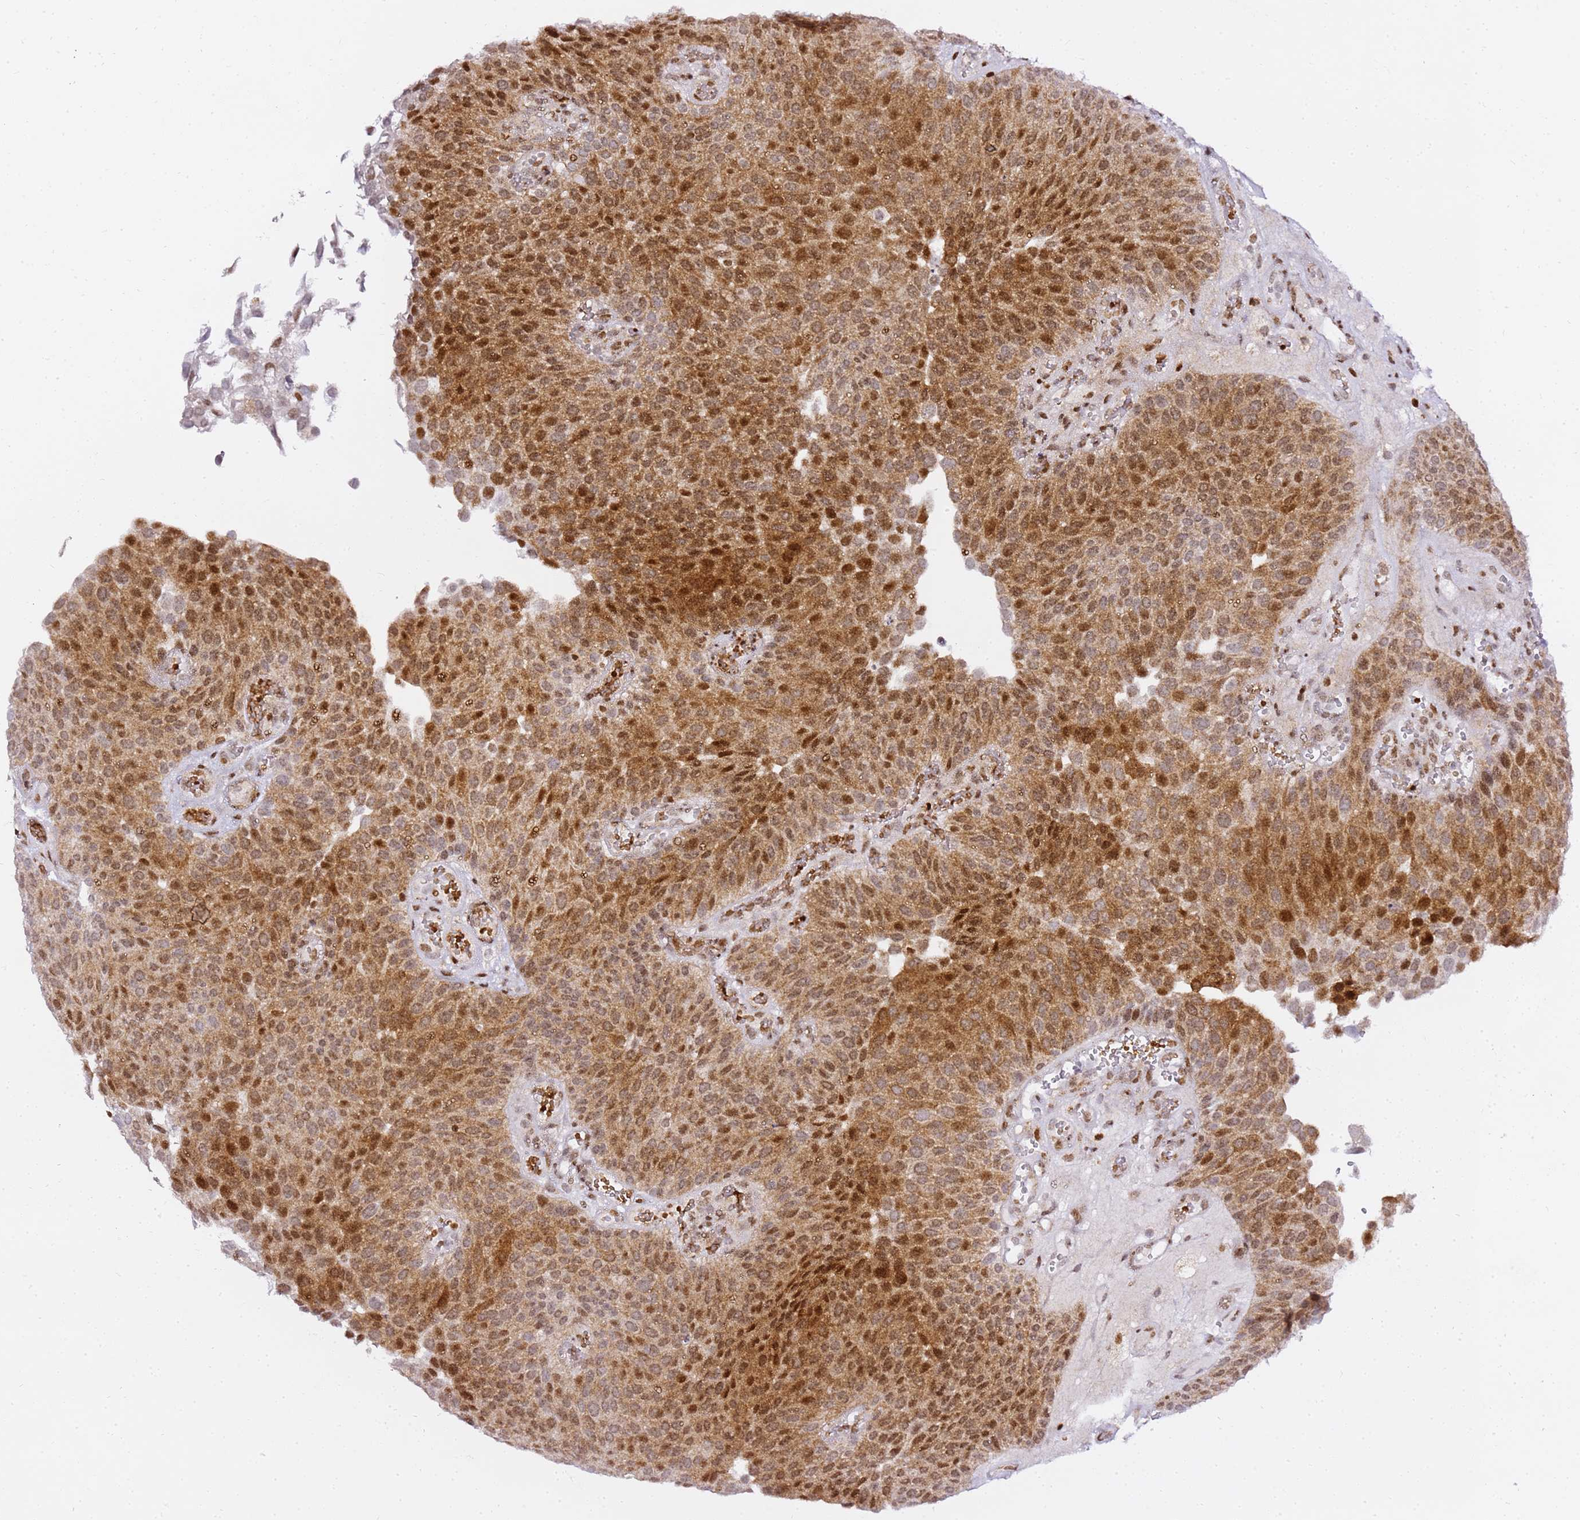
{"staining": {"intensity": "strong", "quantity": ">75%", "location": "cytoplasmic/membranous,nuclear"}, "tissue": "urothelial cancer", "cell_type": "Tumor cells", "image_type": "cancer", "snomed": [{"axis": "morphology", "description": "Urothelial carcinoma, Low grade"}, {"axis": "topography", "description": "Urinary bladder"}], "caption": "Human urothelial cancer stained for a protein (brown) exhibits strong cytoplasmic/membranous and nuclear positive expression in approximately >75% of tumor cells.", "gene": "GBP2", "patient": {"sex": "male", "age": 89}}